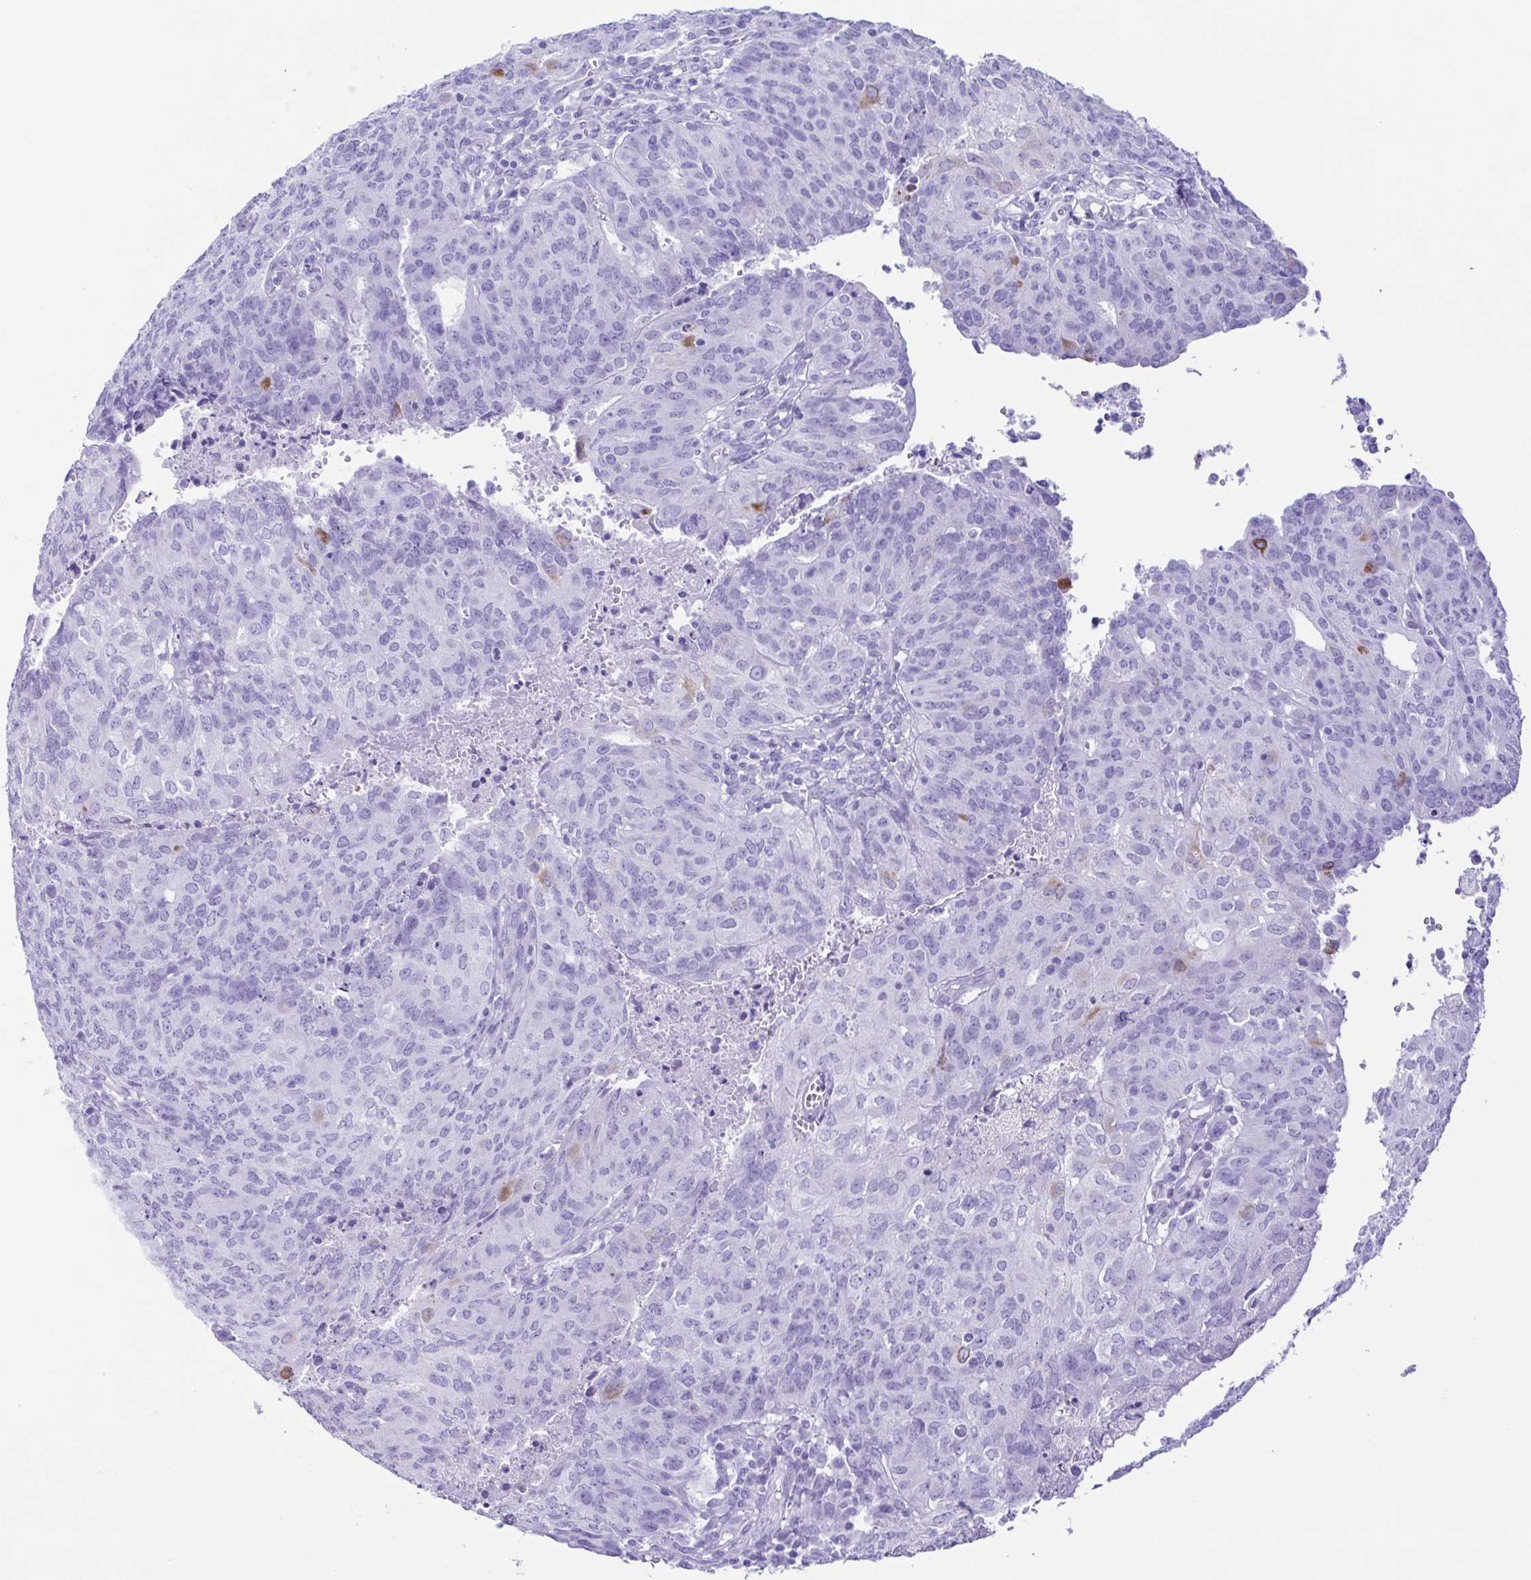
{"staining": {"intensity": "negative", "quantity": "none", "location": "none"}, "tissue": "endometrial cancer", "cell_type": "Tumor cells", "image_type": "cancer", "snomed": [{"axis": "morphology", "description": "Adenocarcinoma, NOS"}, {"axis": "topography", "description": "Endometrium"}], "caption": "Micrograph shows no significant protein staining in tumor cells of endometrial adenocarcinoma. (DAB (3,3'-diaminobenzidine) immunohistochemistry (IHC), high magnification).", "gene": "ERP27", "patient": {"sex": "female", "age": 82}}